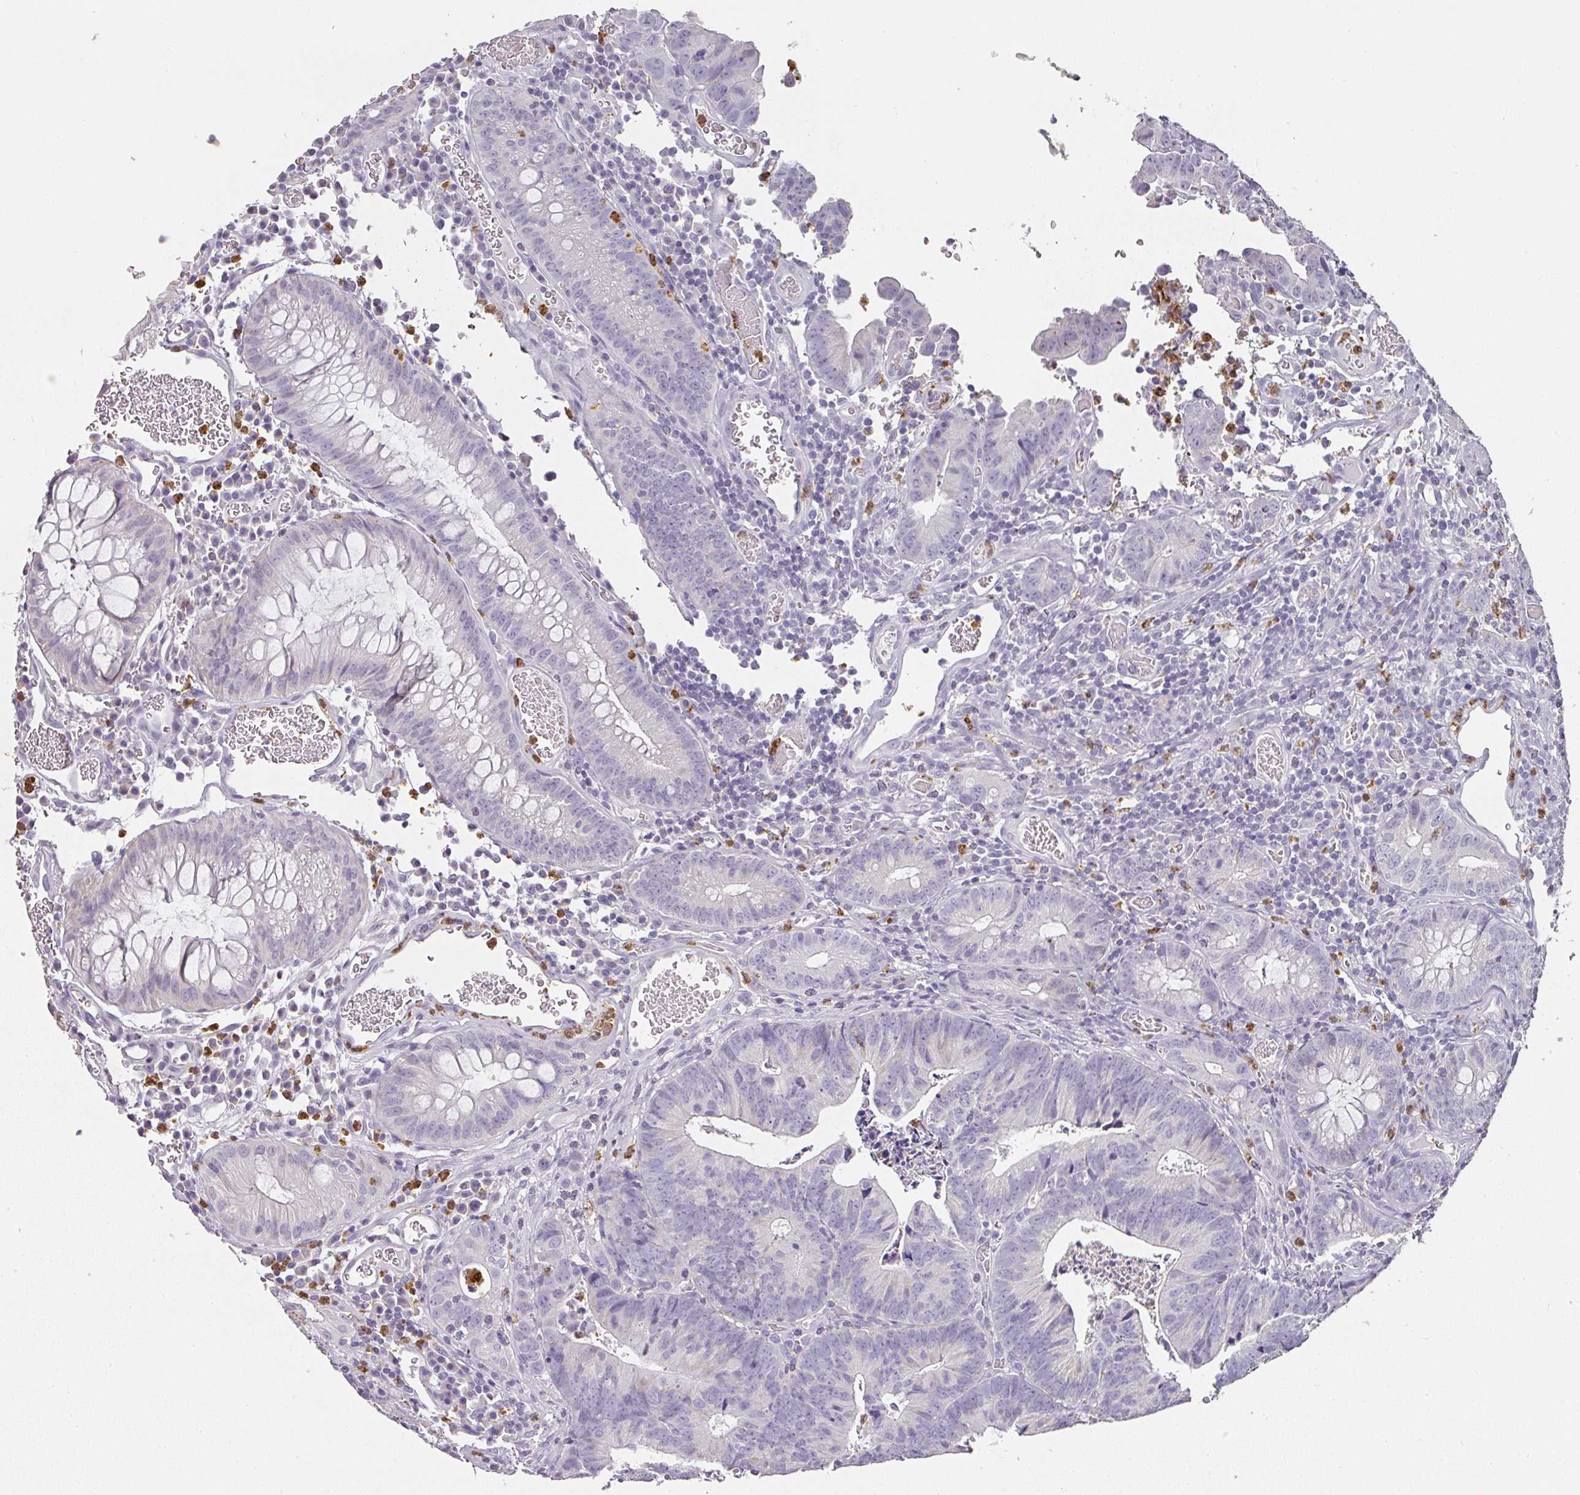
{"staining": {"intensity": "negative", "quantity": "none", "location": "none"}, "tissue": "colorectal cancer", "cell_type": "Tumor cells", "image_type": "cancer", "snomed": [{"axis": "morphology", "description": "Adenocarcinoma, NOS"}, {"axis": "topography", "description": "Colon"}], "caption": "Tumor cells are negative for brown protein staining in colorectal cancer. (DAB (3,3'-diaminobenzidine) IHC, high magnification).", "gene": "CAMP", "patient": {"sex": "female", "age": 57}}